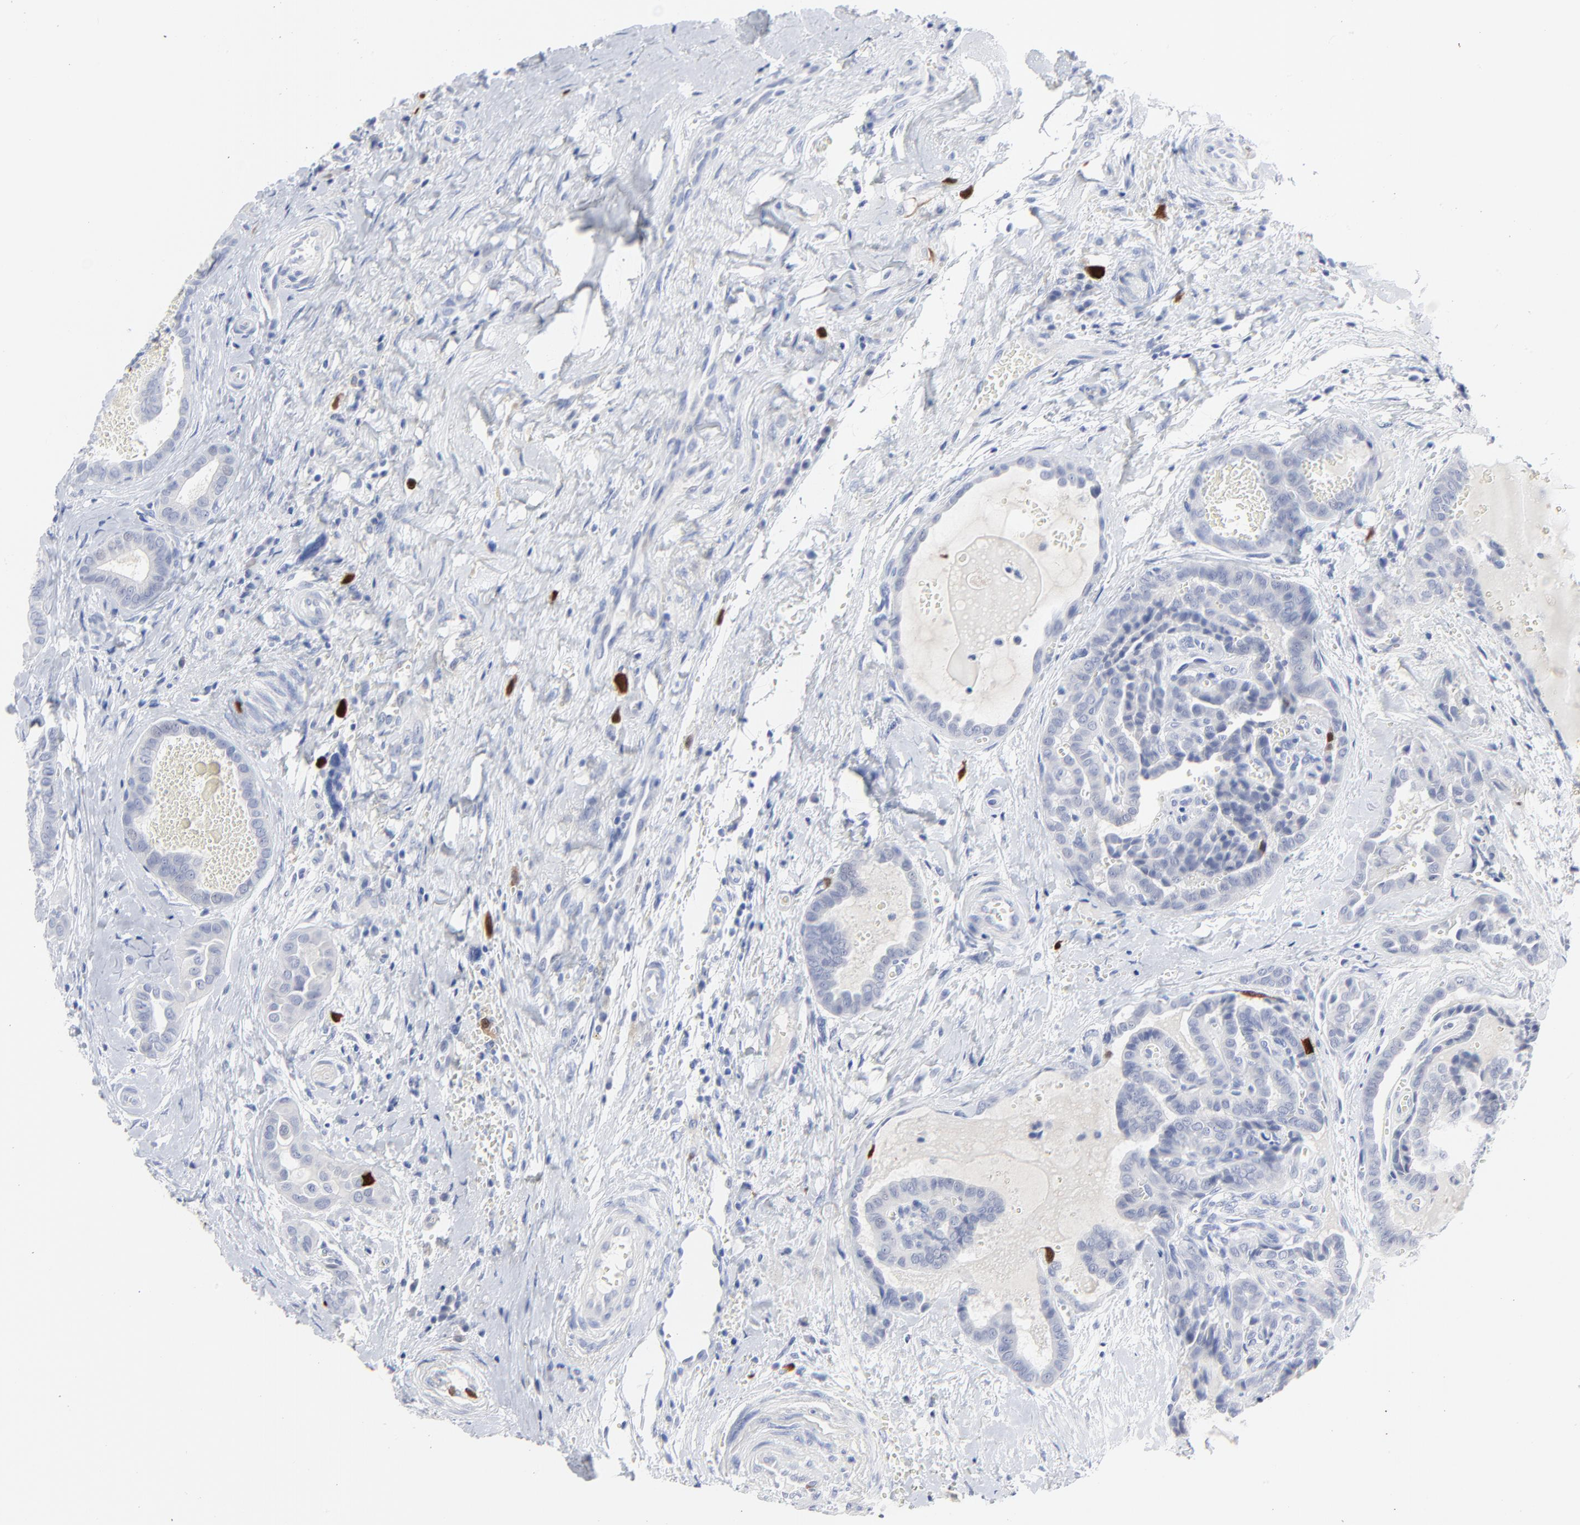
{"staining": {"intensity": "strong", "quantity": "<25%", "location": "cytoplasmic/membranous,nuclear"}, "tissue": "thyroid cancer", "cell_type": "Tumor cells", "image_type": "cancer", "snomed": [{"axis": "morphology", "description": "Carcinoma, NOS"}, {"axis": "topography", "description": "Thyroid gland"}], "caption": "Immunohistochemical staining of human thyroid carcinoma demonstrates medium levels of strong cytoplasmic/membranous and nuclear protein staining in about <25% of tumor cells.", "gene": "CDK1", "patient": {"sex": "female", "age": 91}}